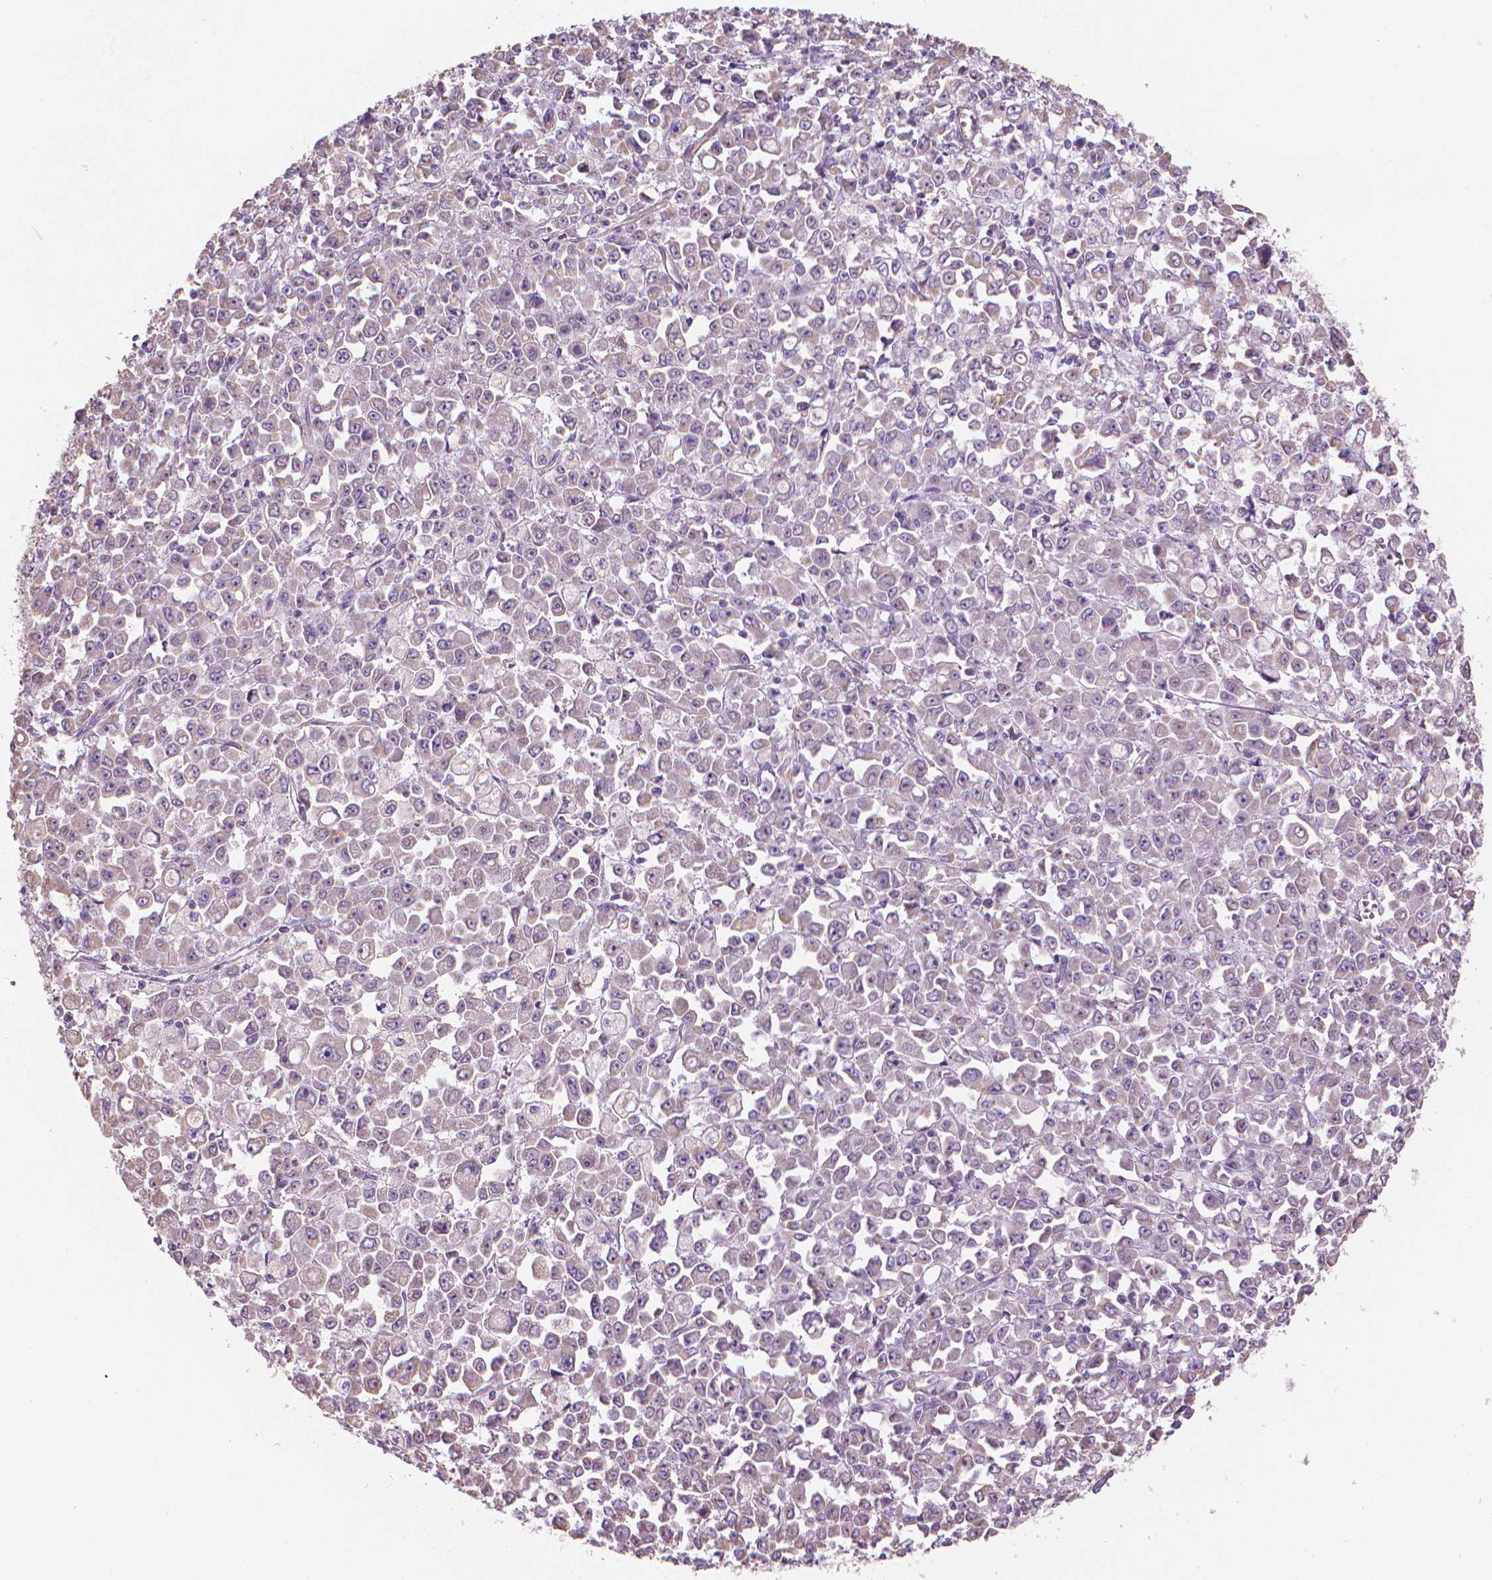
{"staining": {"intensity": "negative", "quantity": "none", "location": "none"}, "tissue": "stomach cancer", "cell_type": "Tumor cells", "image_type": "cancer", "snomed": [{"axis": "morphology", "description": "Adenocarcinoma, NOS"}, {"axis": "topography", "description": "Stomach, upper"}], "caption": "DAB (3,3'-diaminobenzidine) immunohistochemical staining of human stomach cancer shows no significant expression in tumor cells.", "gene": "TTC29", "patient": {"sex": "male", "age": 70}}